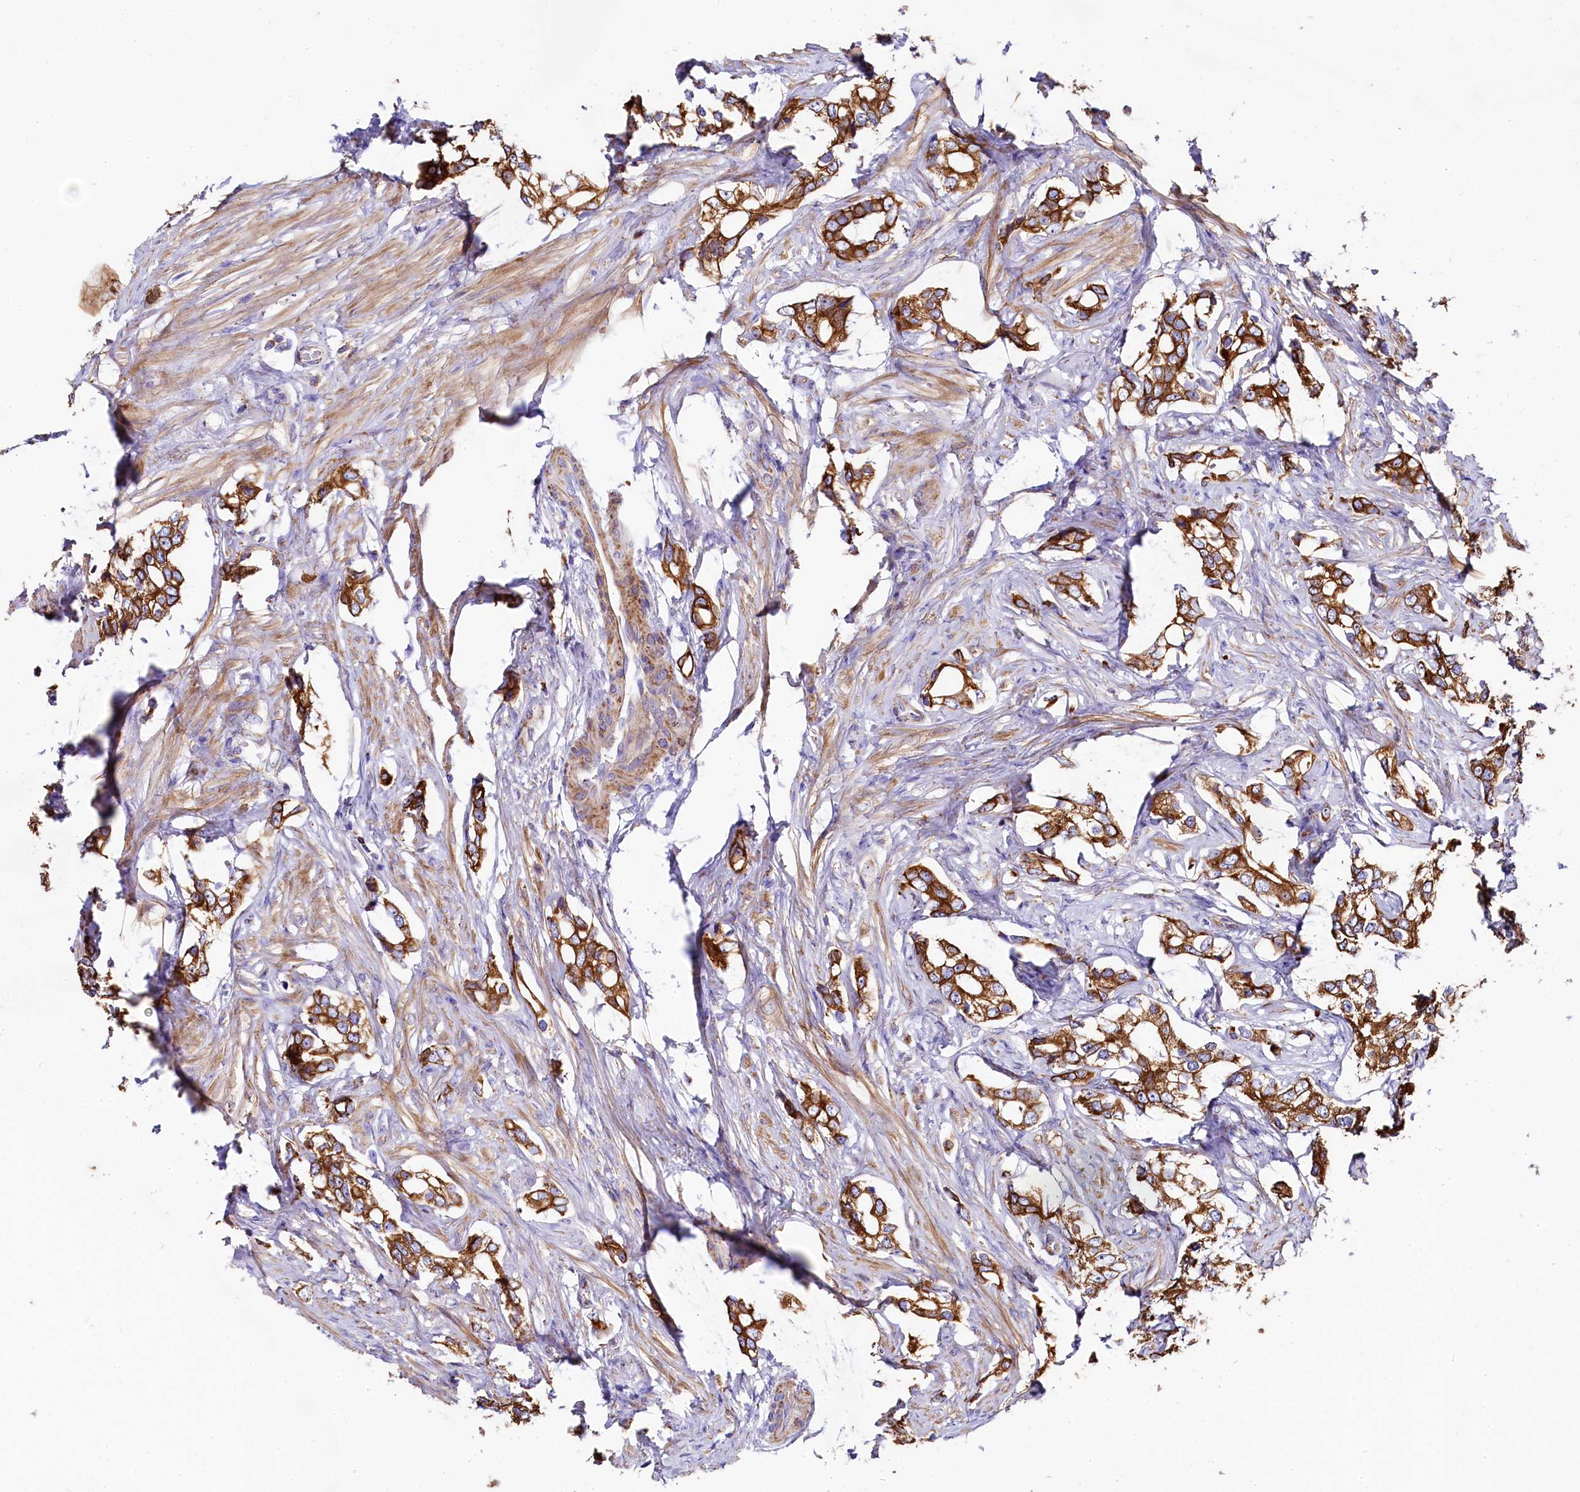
{"staining": {"intensity": "strong", "quantity": ">75%", "location": "cytoplasmic/membranous"}, "tissue": "prostate cancer", "cell_type": "Tumor cells", "image_type": "cancer", "snomed": [{"axis": "morphology", "description": "Adenocarcinoma, High grade"}, {"axis": "topography", "description": "Prostate"}], "caption": "DAB (3,3'-diaminobenzidine) immunohistochemical staining of prostate high-grade adenocarcinoma shows strong cytoplasmic/membranous protein expression in about >75% of tumor cells.", "gene": "CLYBL", "patient": {"sex": "male", "age": 66}}